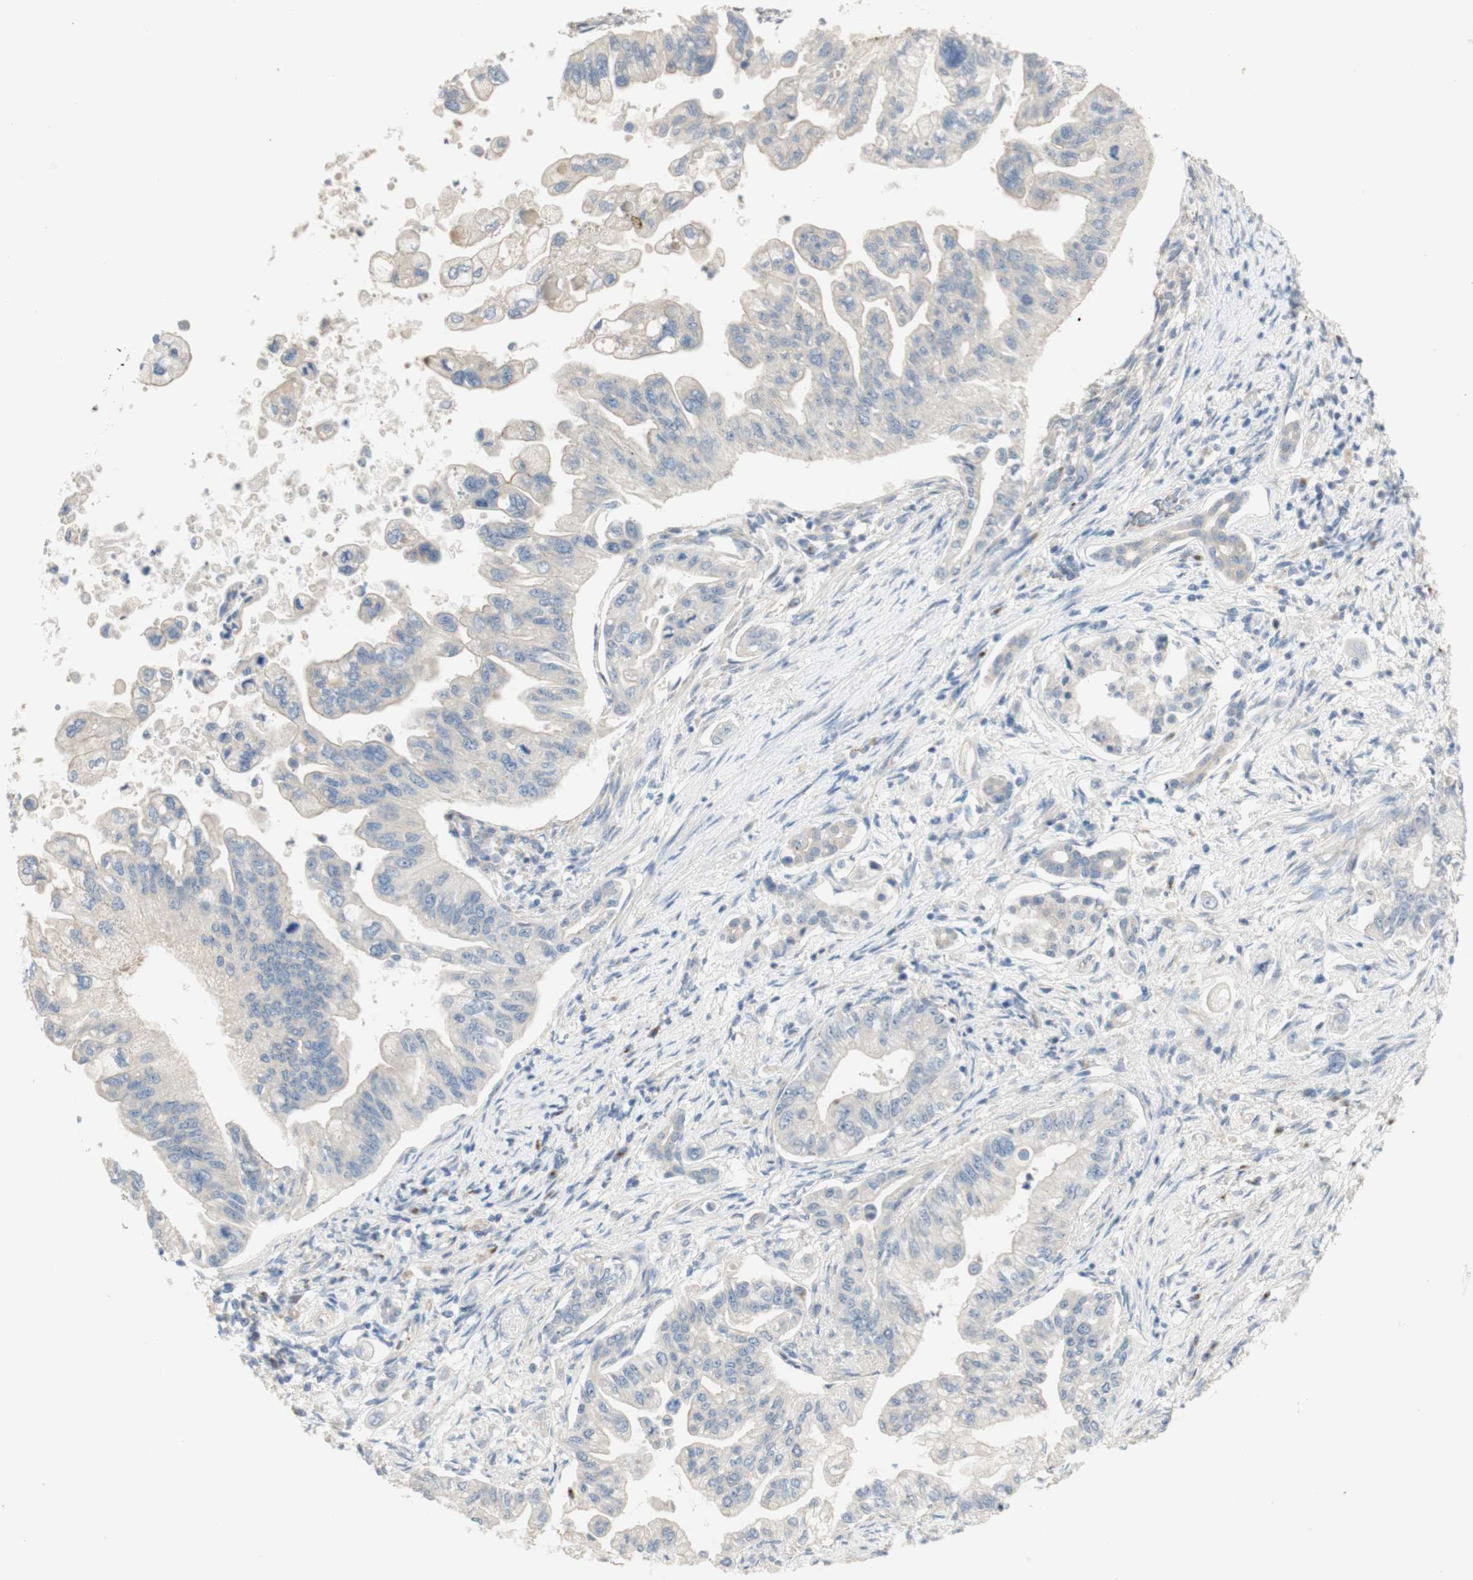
{"staining": {"intensity": "negative", "quantity": "none", "location": "none"}, "tissue": "pancreatic cancer", "cell_type": "Tumor cells", "image_type": "cancer", "snomed": [{"axis": "morphology", "description": "Normal tissue, NOS"}, {"axis": "topography", "description": "Pancreas"}], "caption": "DAB (3,3'-diaminobenzidine) immunohistochemical staining of human pancreatic cancer displays no significant expression in tumor cells.", "gene": "MANEA", "patient": {"sex": "male", "age": 42}}